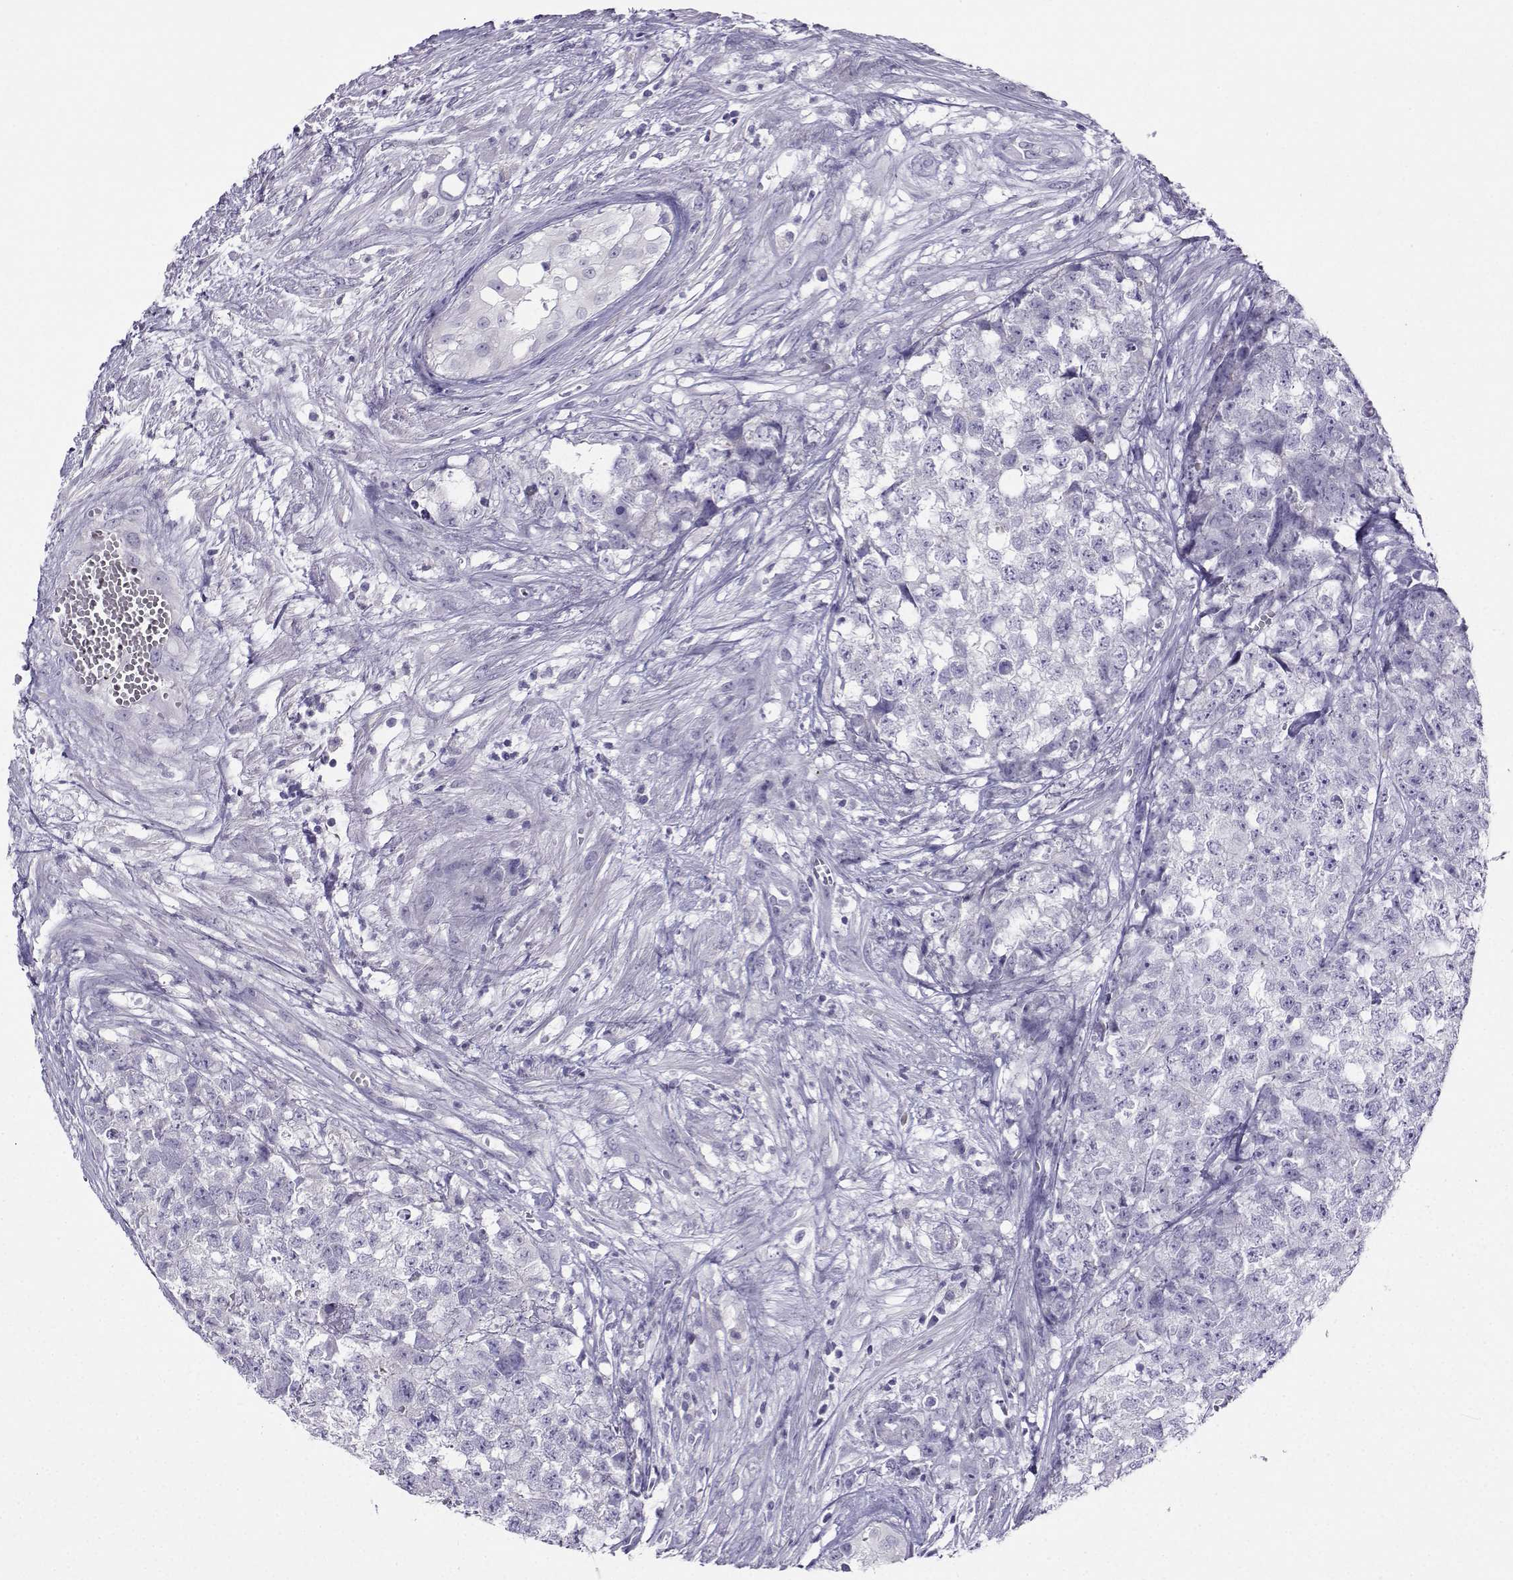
{"staining": {"intensity": "negative", "quantity": "none", "location": "none"}, "tissue": "testis cancer", "cell_type": "Tumor cells", "image_type": "cancer", "snomed": [{"axis": "morphology", "description": "Seminoma, NOS"}, {"axis": "morphology", "description": "Carcinoma, Embryonal, NOS"}, {"axis": "topography", "description": "Testis"}], "caption": "Tumor cells are negative for brown protein staining in testis seminoma.", "gene": "FBXO24", "patient": {"sex": "male", "age": 22}}